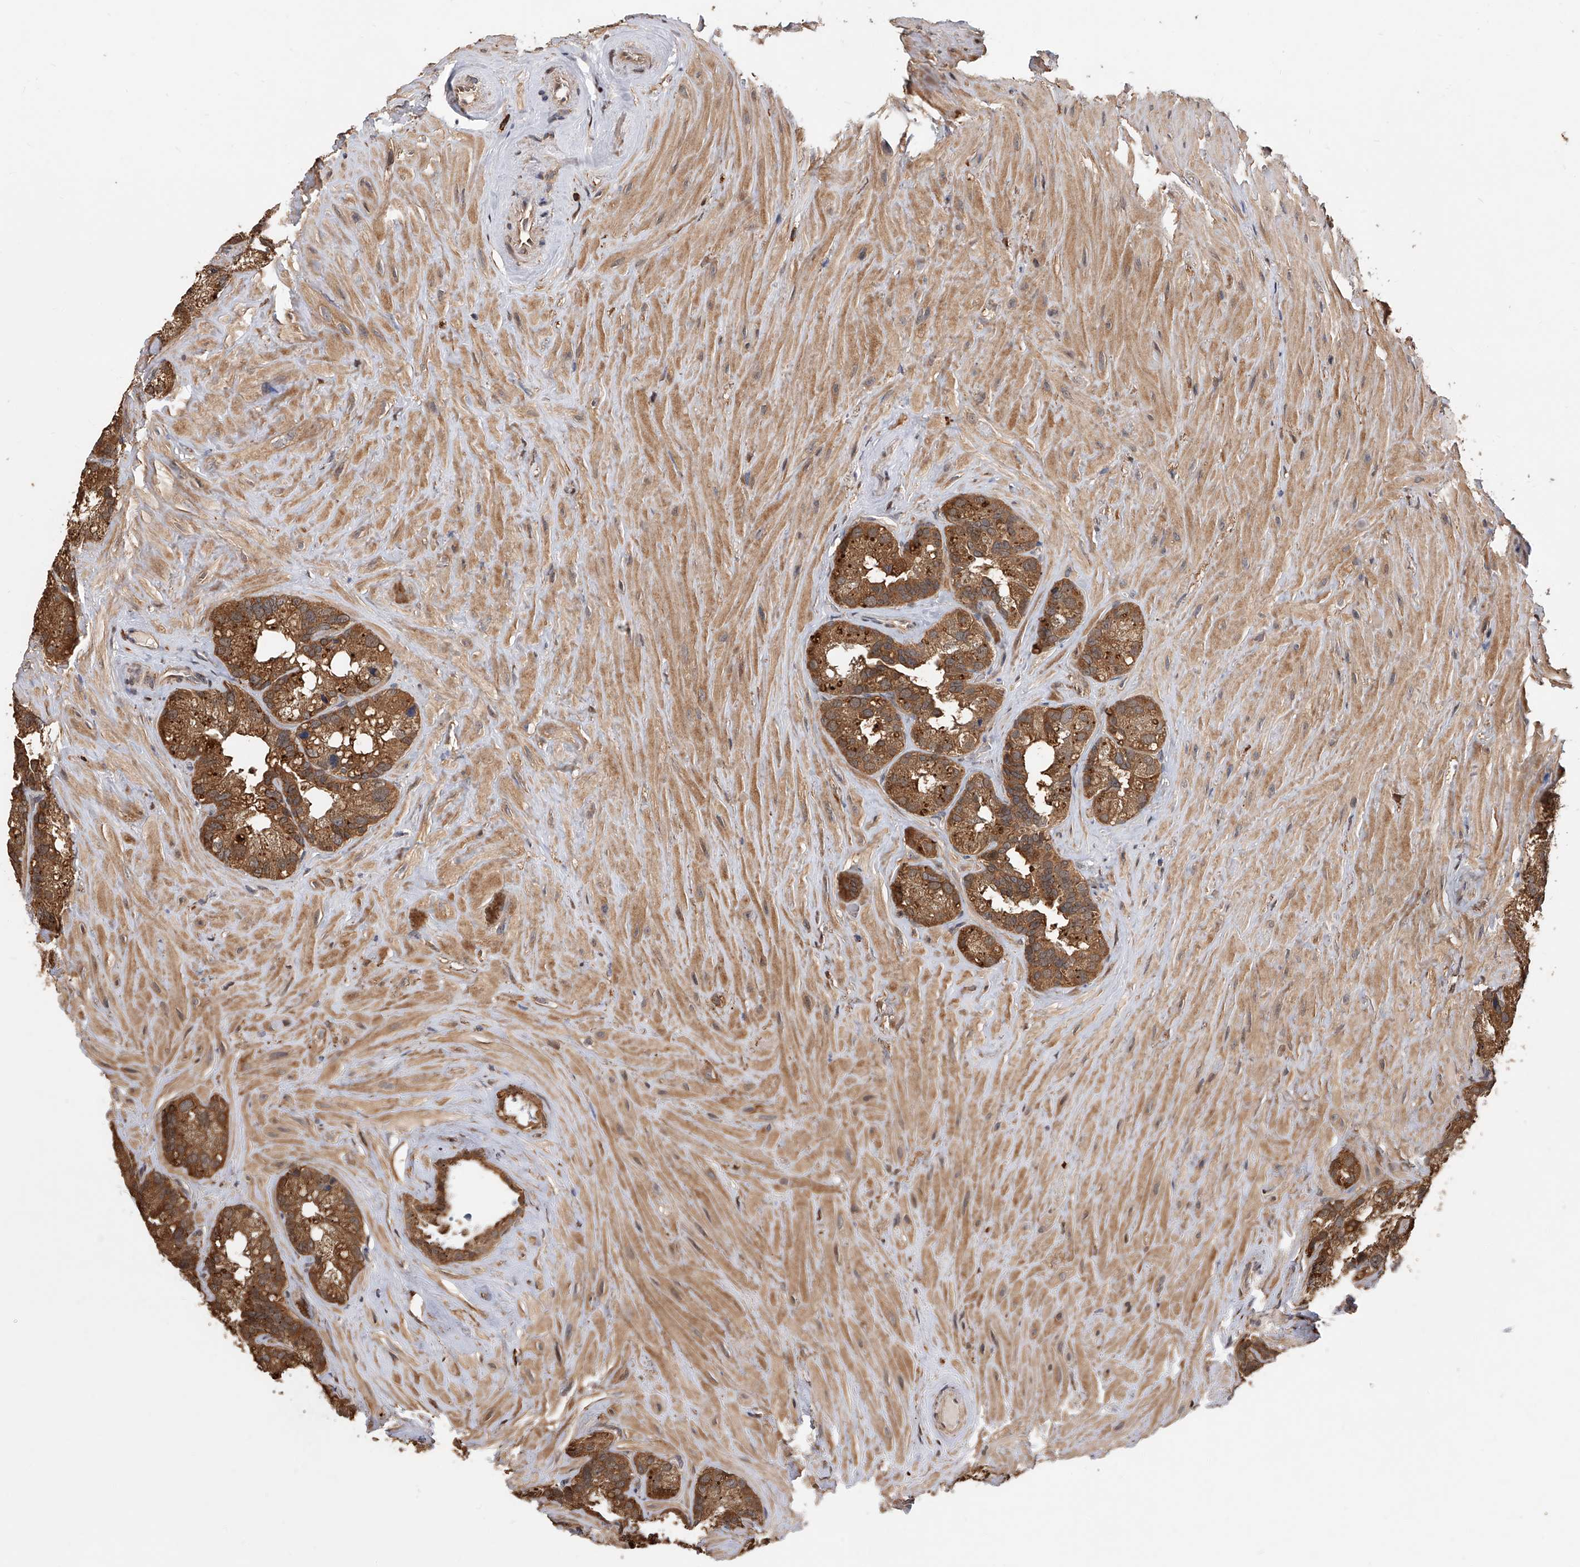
{"staining": {"intensity": "moderate", "quantity": ">75%", "location": "cytoplasmic/membranous"}, "tissue": "seminal vesicle", "cell_type": "Glandular cells", "image_type": "normal", "snomed": [{"axis": "morphology", "description": "Normal tissue, NOS"}, {"axis": "topography", "description": "Prostate"}, {"axis": "topography", "description": "Seminal veicle"}], "caption": "A medium amount of moderate cytoplasmic/membranous positivity is seen in about >75% of glandular cells in normal seminal vesicle.", "gene": "GMDS", "patient": {"sex": "male", "age": 68}}